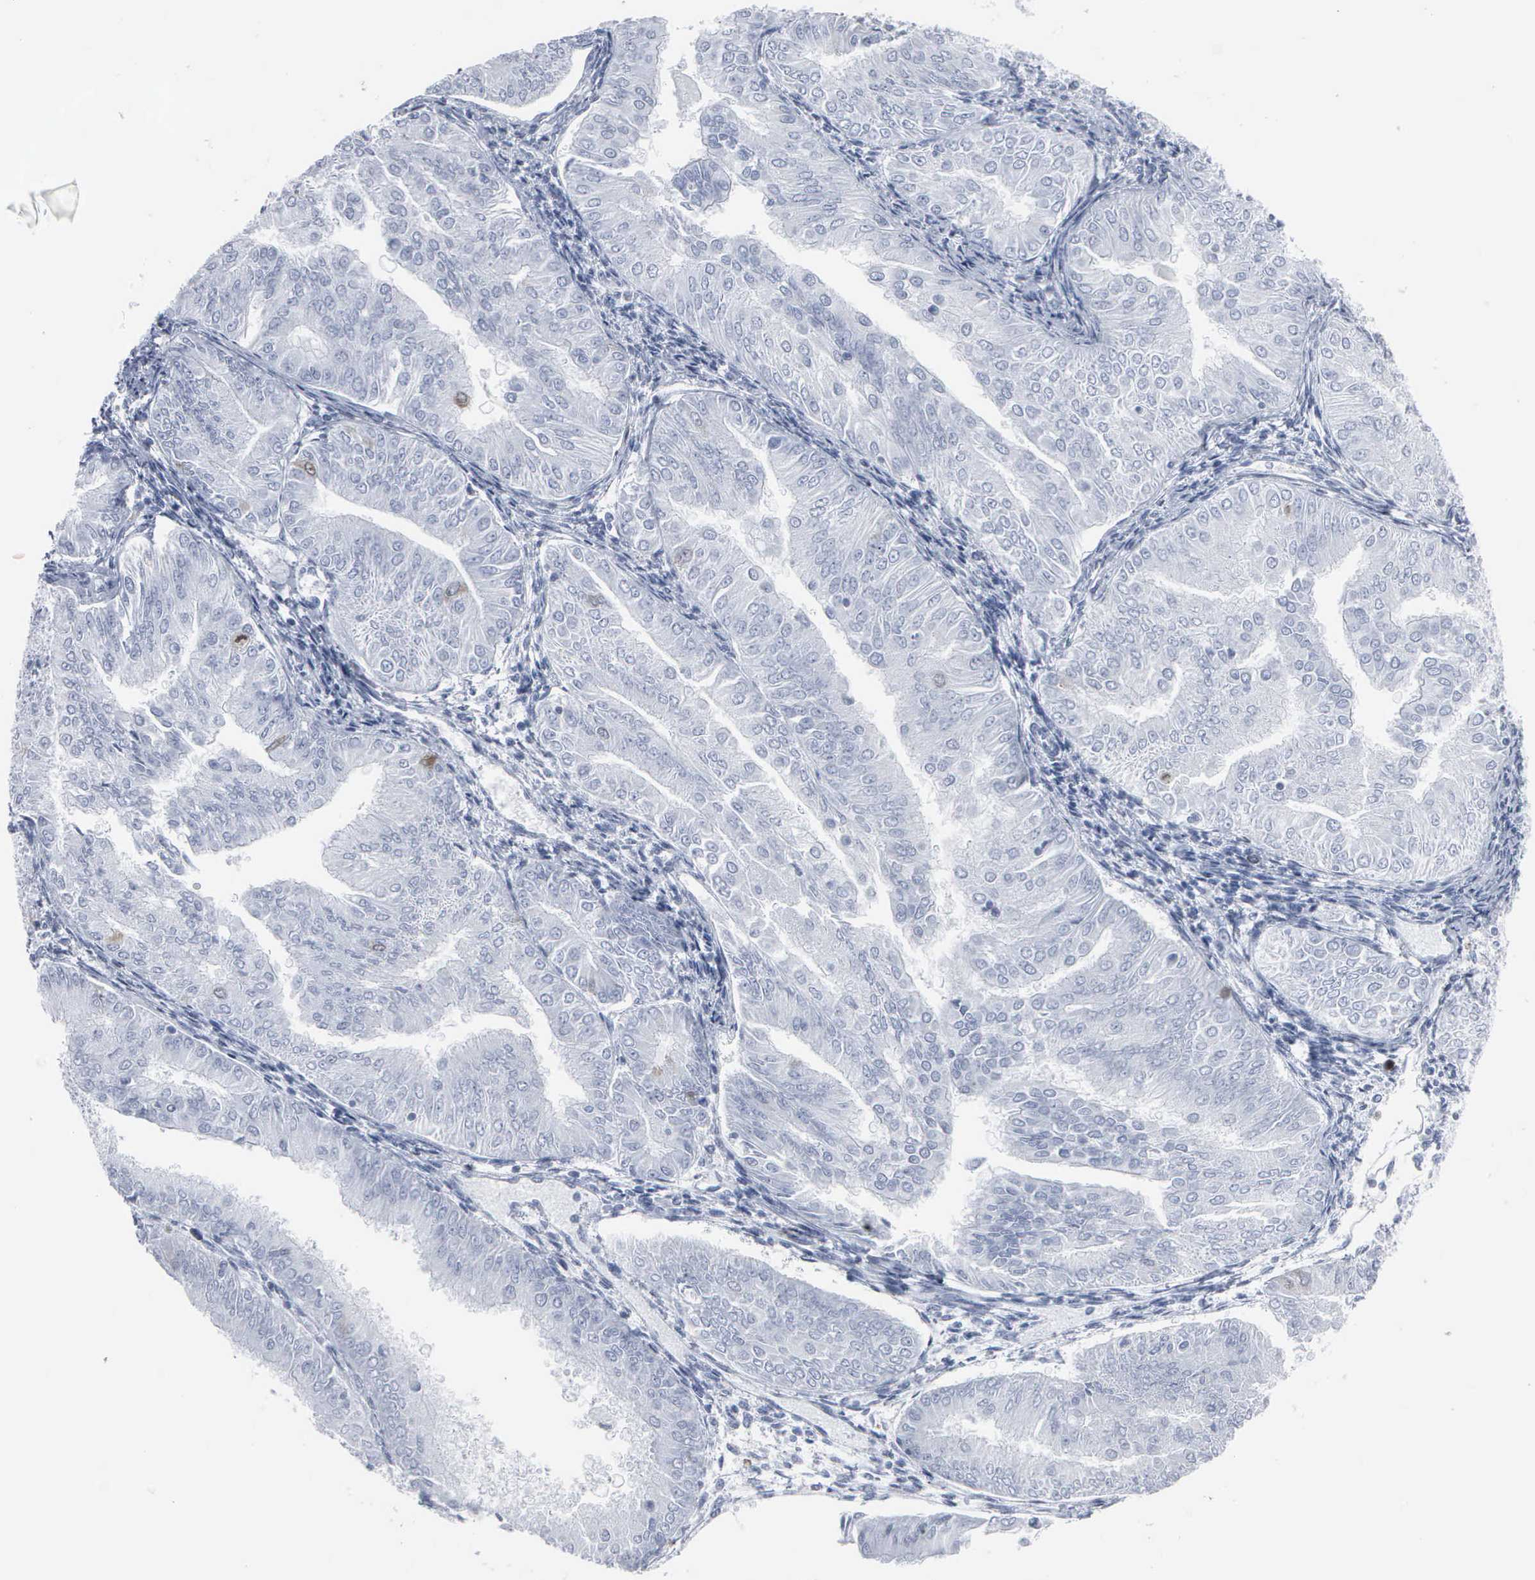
{"staining": {"intensity": "weak", "quantity": "<25%", "location": "cytoplasmic/membranous,nuclear"}, "tissue": "endometrial cancer", "cell_type": "Tumor cells", "image_type": "cancer", "snomed": [{"axis": "morphology", "description": "Adenocarcinoma, NOS"}, {"axis": "topography", "description": "Endometrium"}], "caption": "Immunohistochemistry of human endometrial cancer (adenocarcinoma) exhibits no staining in tumor cells.", "gene": "CCNB1", "patient": {"sex": "female", "age": 53}}